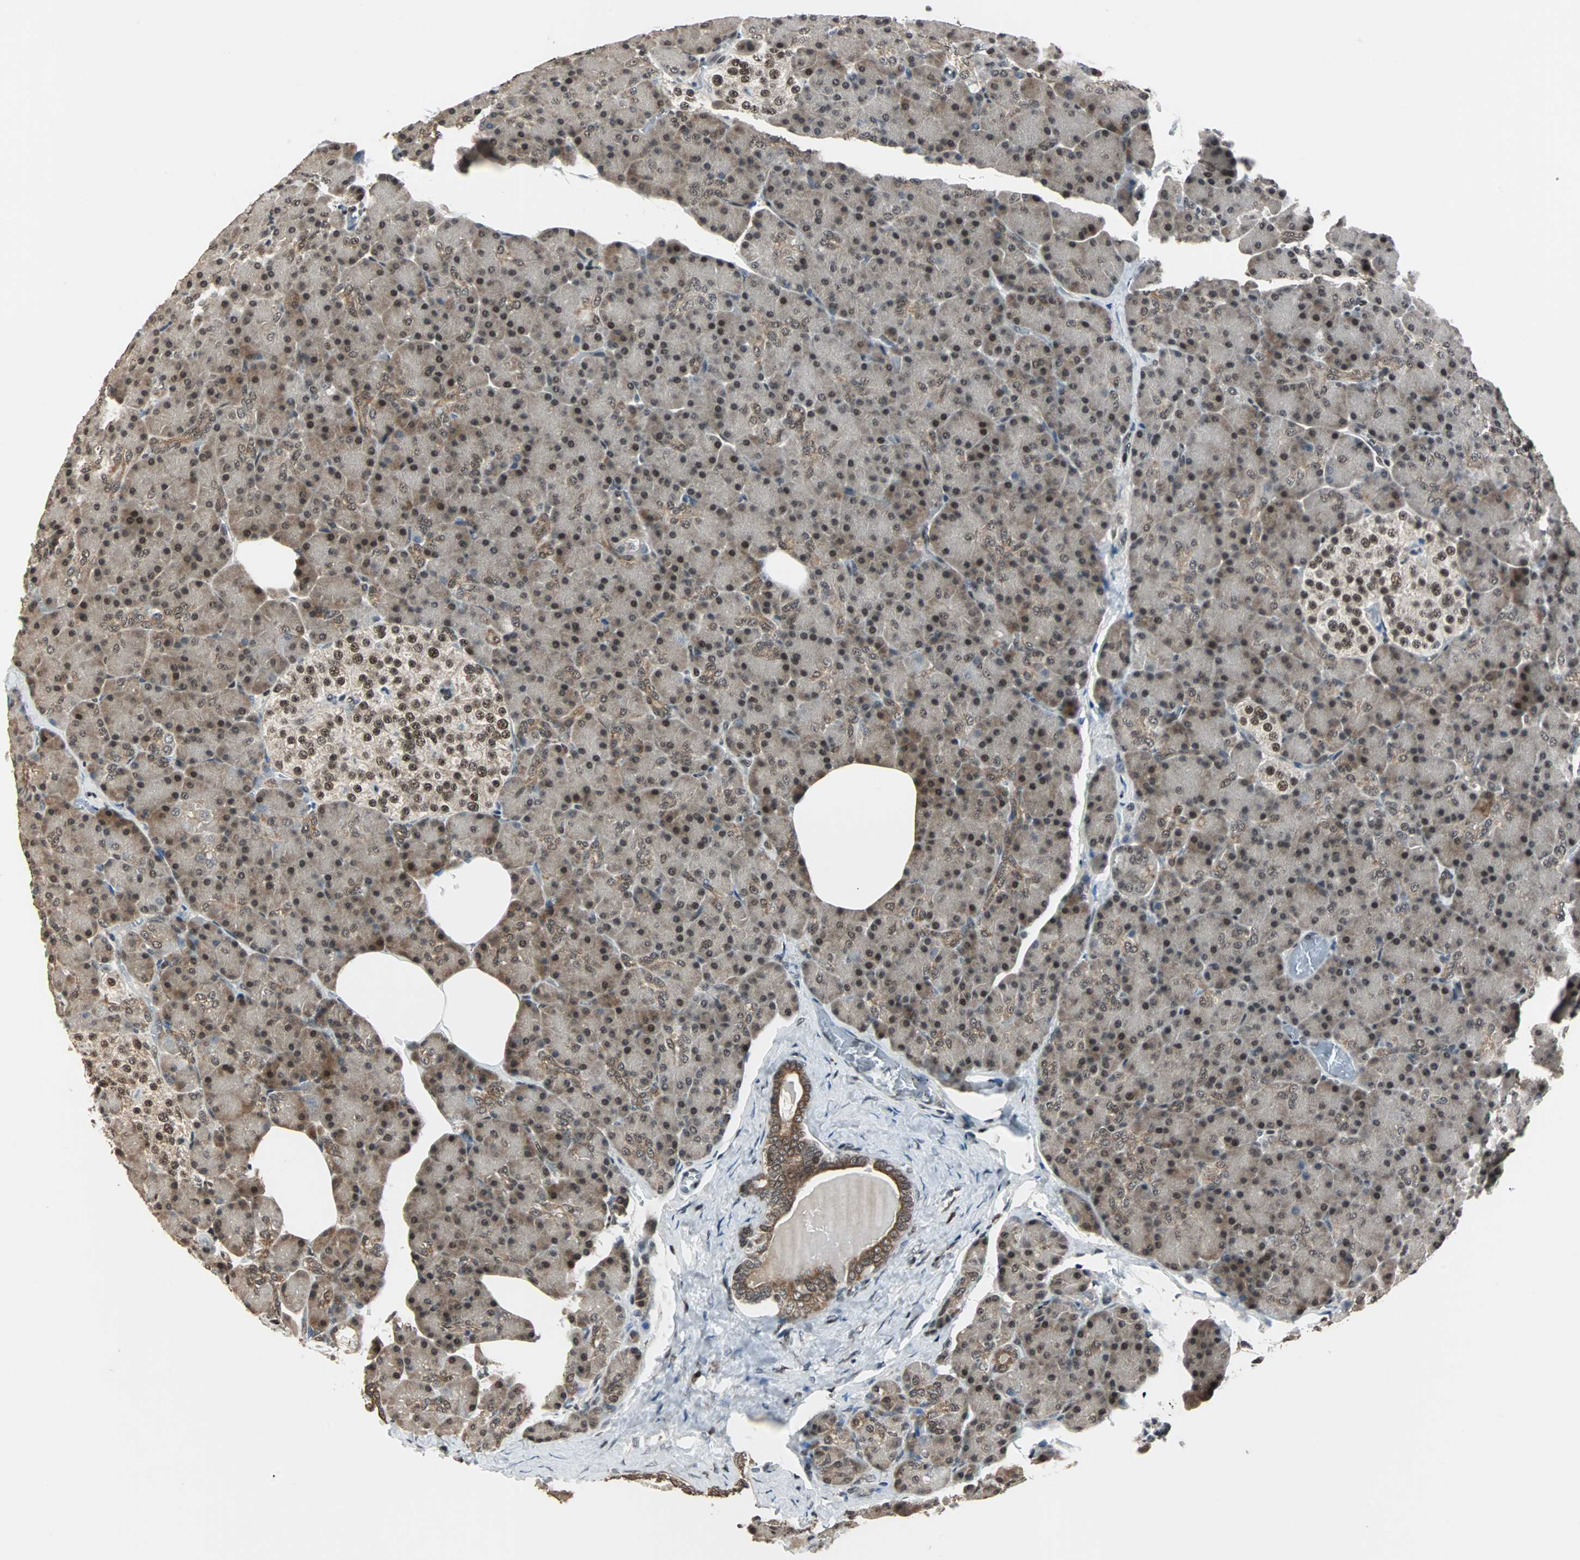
{"staining": {"intensity": "moderate", "quantity": ">75%", "location": "cytoplasmic/membranous,nuclear"}, "tissue": "pancreas", "cell_type": "Exocrine glandular cells", "image_type": "normal", "snomed": [{"axis": "morphology", "description": "Normal tissue, NOS"}, {"axis": "topography", "description": "Pancreas"}], "caption": "Exocrine glandular cells display medium levels of moderate cytoplasmic/membranous,nuclear expression in approximately >75% of cells in unremarkable human pancreas.", "gene": "TERF2IP", "patient": {"sex": "female", "age": 43}}